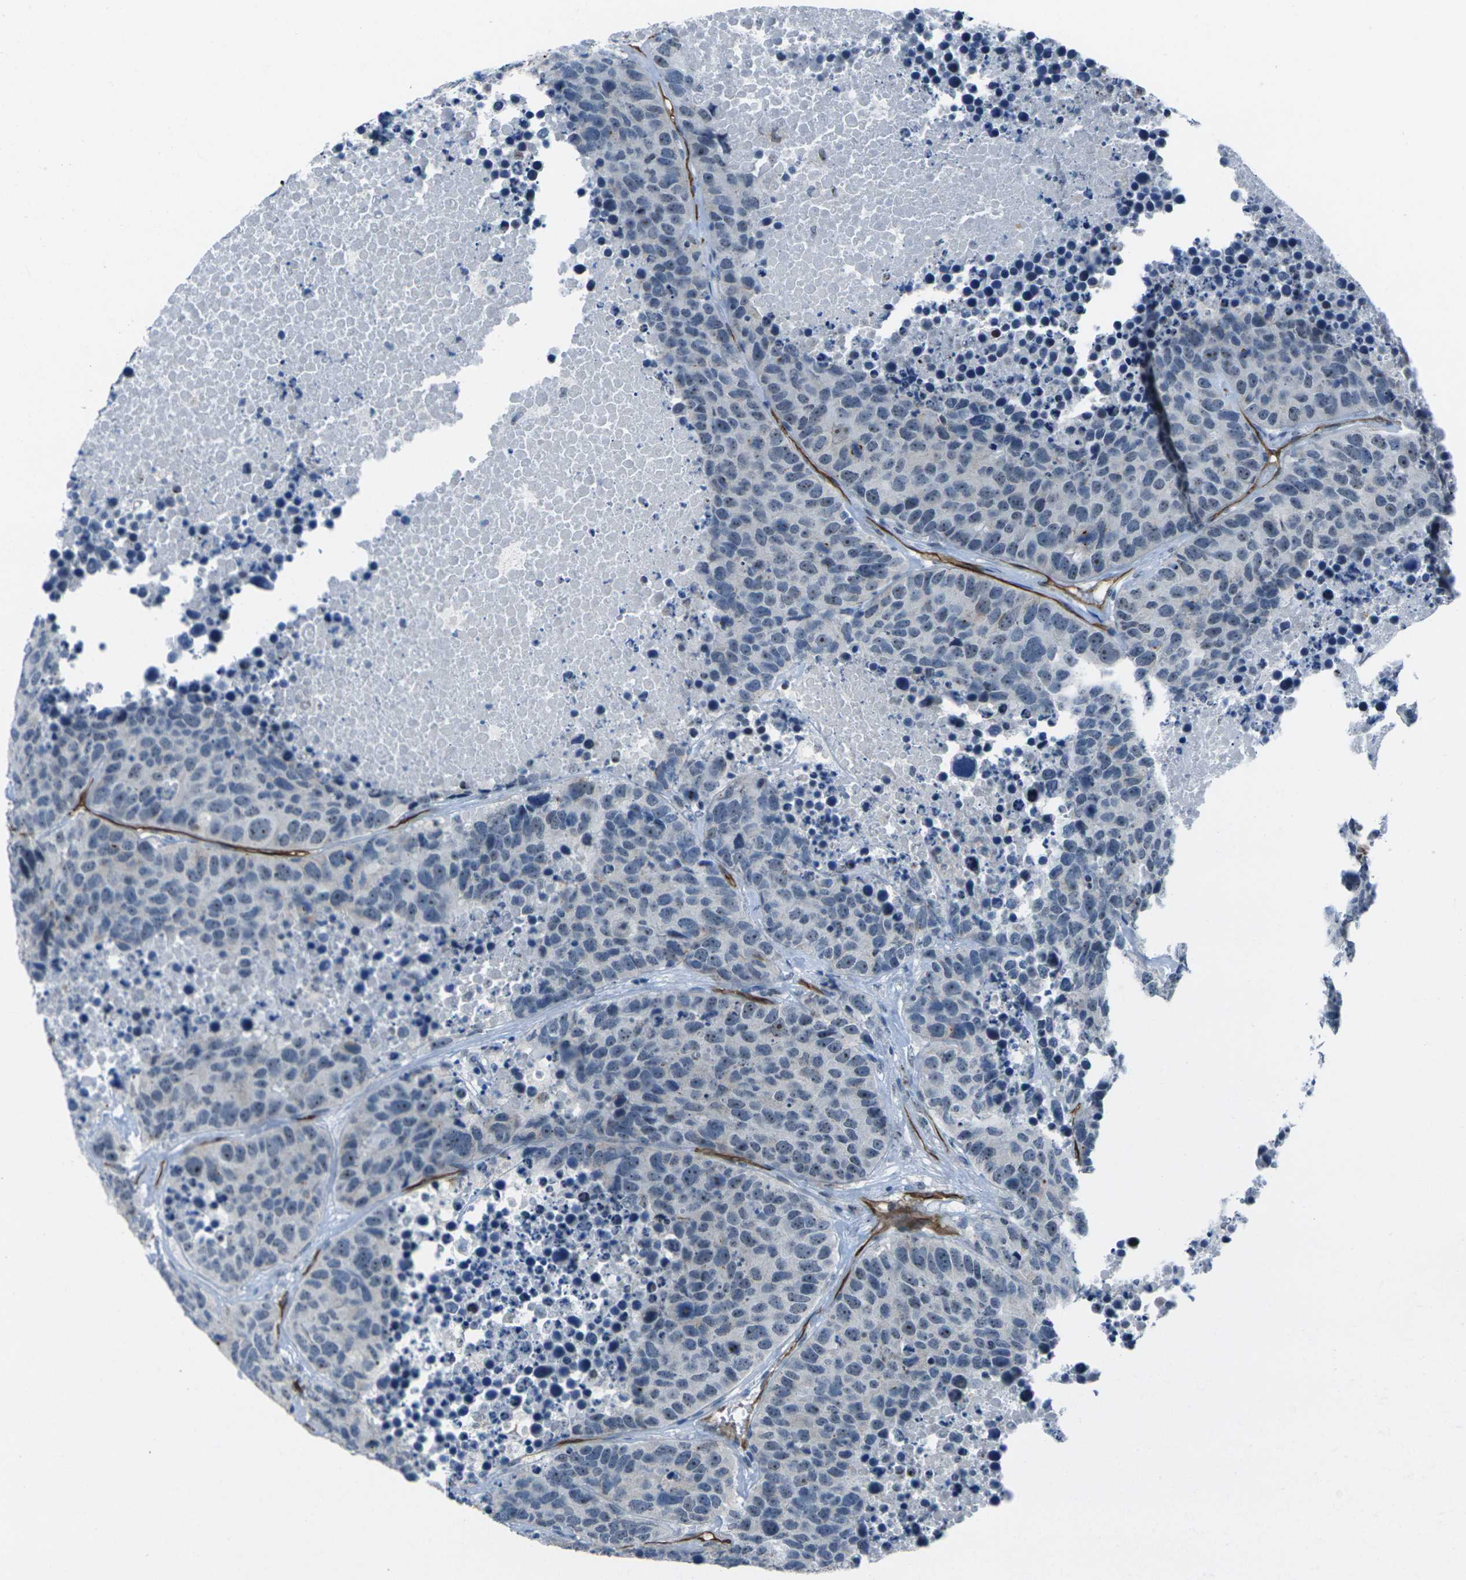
{"staining": {"intensity": "negative", "quantity": "none", "location": "none"}, "tissue": "carcinoid", "cell_type": "Tumor cells", "image_type": "cancer", "snomed": [{"axis": "morphology", "description": "Carcinoid, malignant, NOS"}, {"axis": "topography", "description": "Lung"}], "caption": "This is an immunohistochemistry (IHC) histopathology image of human carcinoid. There is no staining in tumor cells.", "gene": "HSPA12B", "patient": {"sex": "male", "age": 60}}